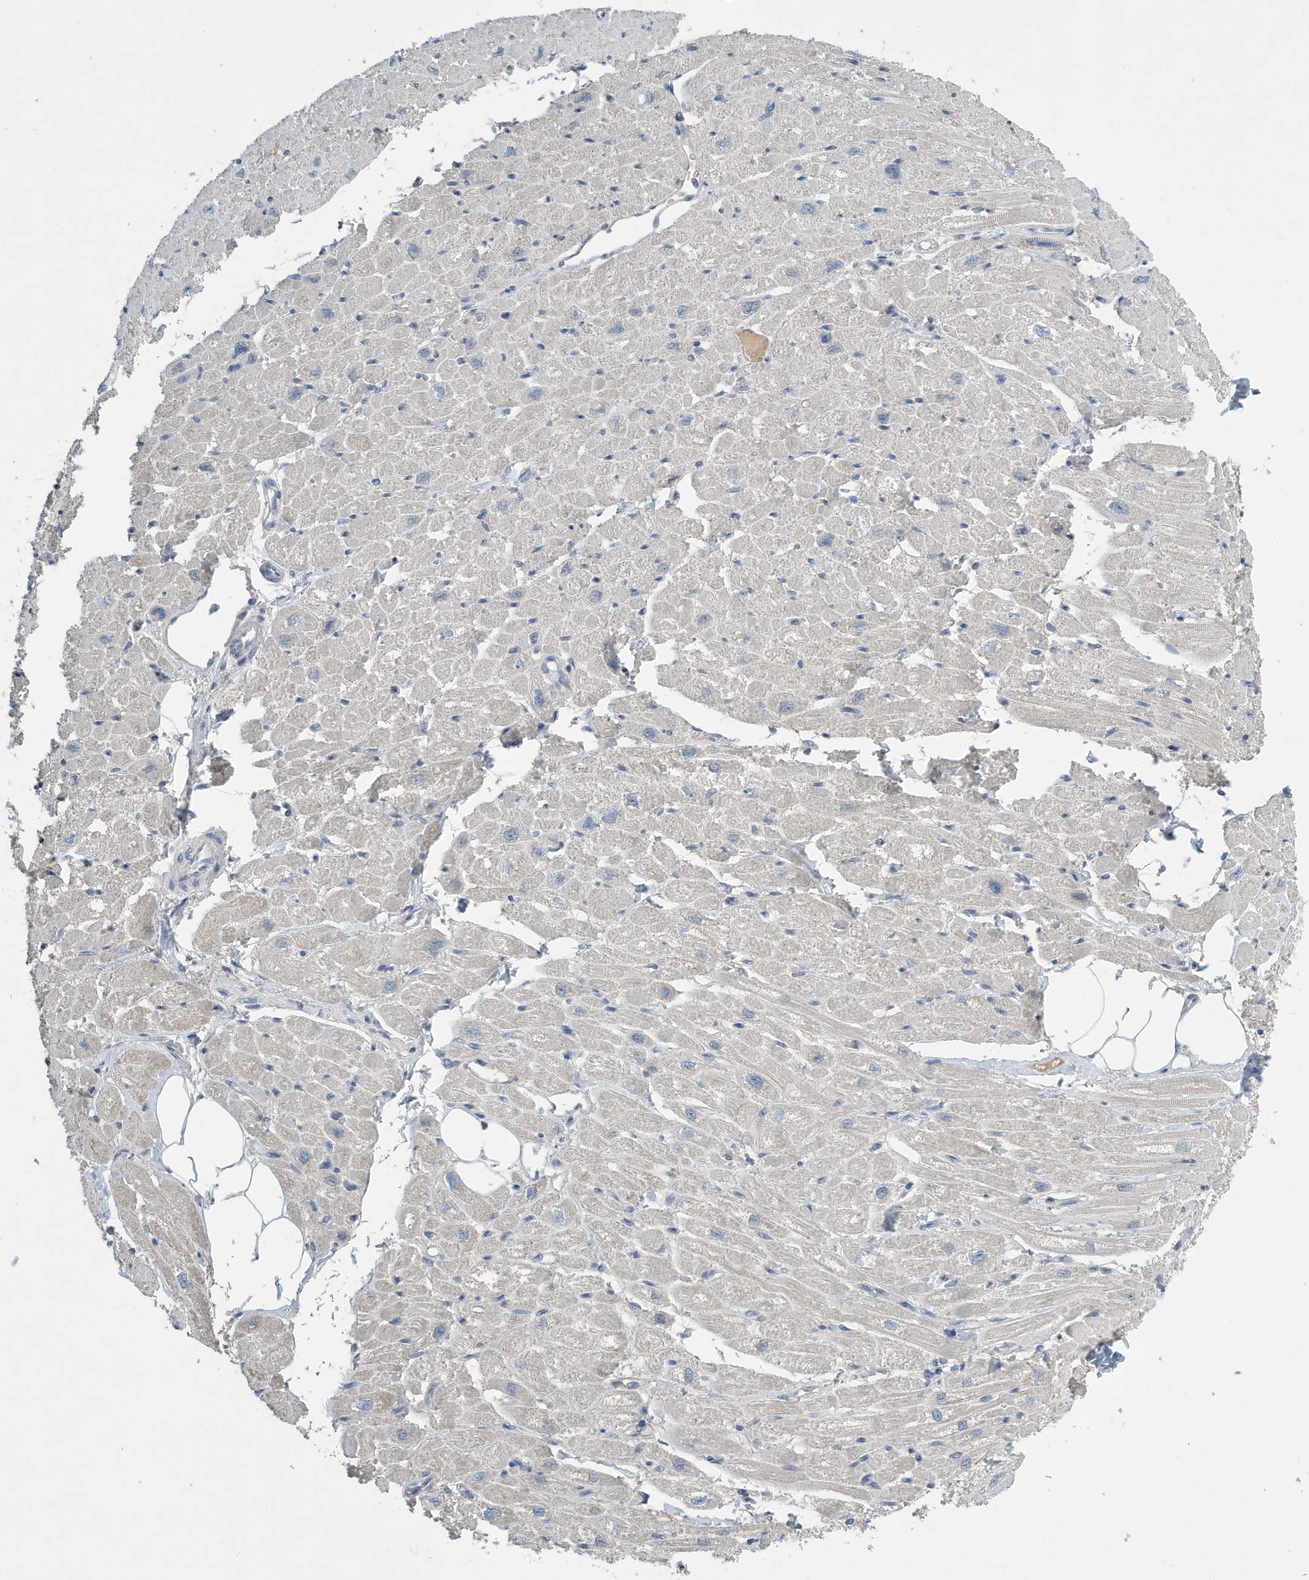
{"staining": {"intensity": "negative", "quantity": "none", "location": "none"}, "tissue": "heart muscle", "cell_type": "Cardiomyocytes", "image_type": "normal", "snomed": [{"axis": "morphology", "description": "Normal tissue, NOS"}, {"axis": "topography", "description": "Heart"}], "caption": "This is an immunohistochemistry (IHC) photomicrograph of benign heart muscle. There is no staining in cardiomyocytes.", "gene": "UGT2B4", "patient": {"sex": "male", "age": 50}}